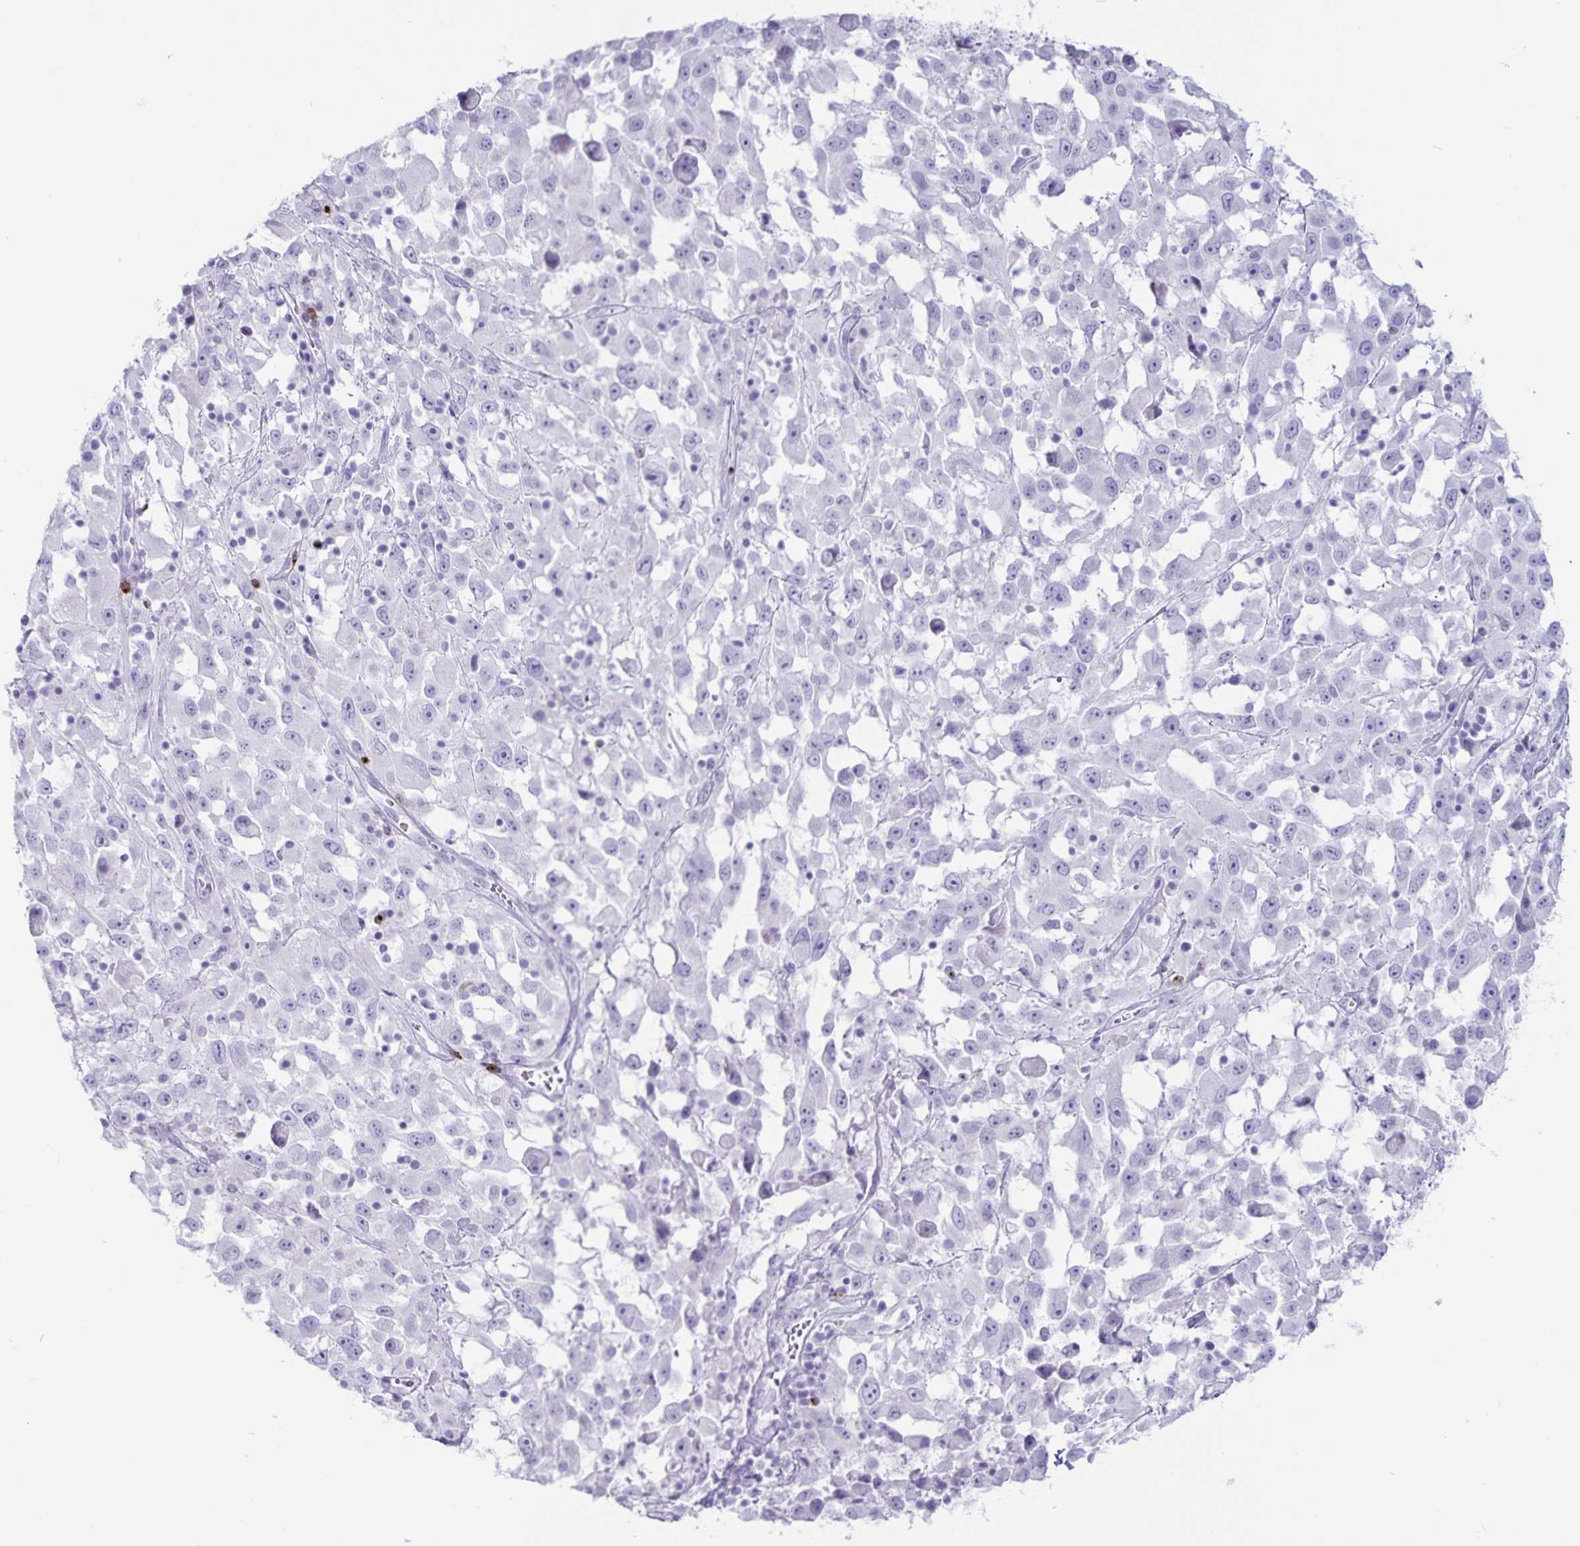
{"staining": {"intensity": "negative", "quantity": "none", "location": "none"}, "tissue": "melanoma", "cell_type": "Tumor cells", "image_type": "cancer", "snomed": [{"axis": "morphology", "description": "Malignant melanoma, Metastatic site"}, {"axis": "topography", "description": "Soft tissue"}], "caption": "The IHC micrograph has no significant expression in tumor cells of malignant melanoma (metastatic site) tissue.", "gene": "GNLY", "patient": {"sex": "male", "age": 50}}